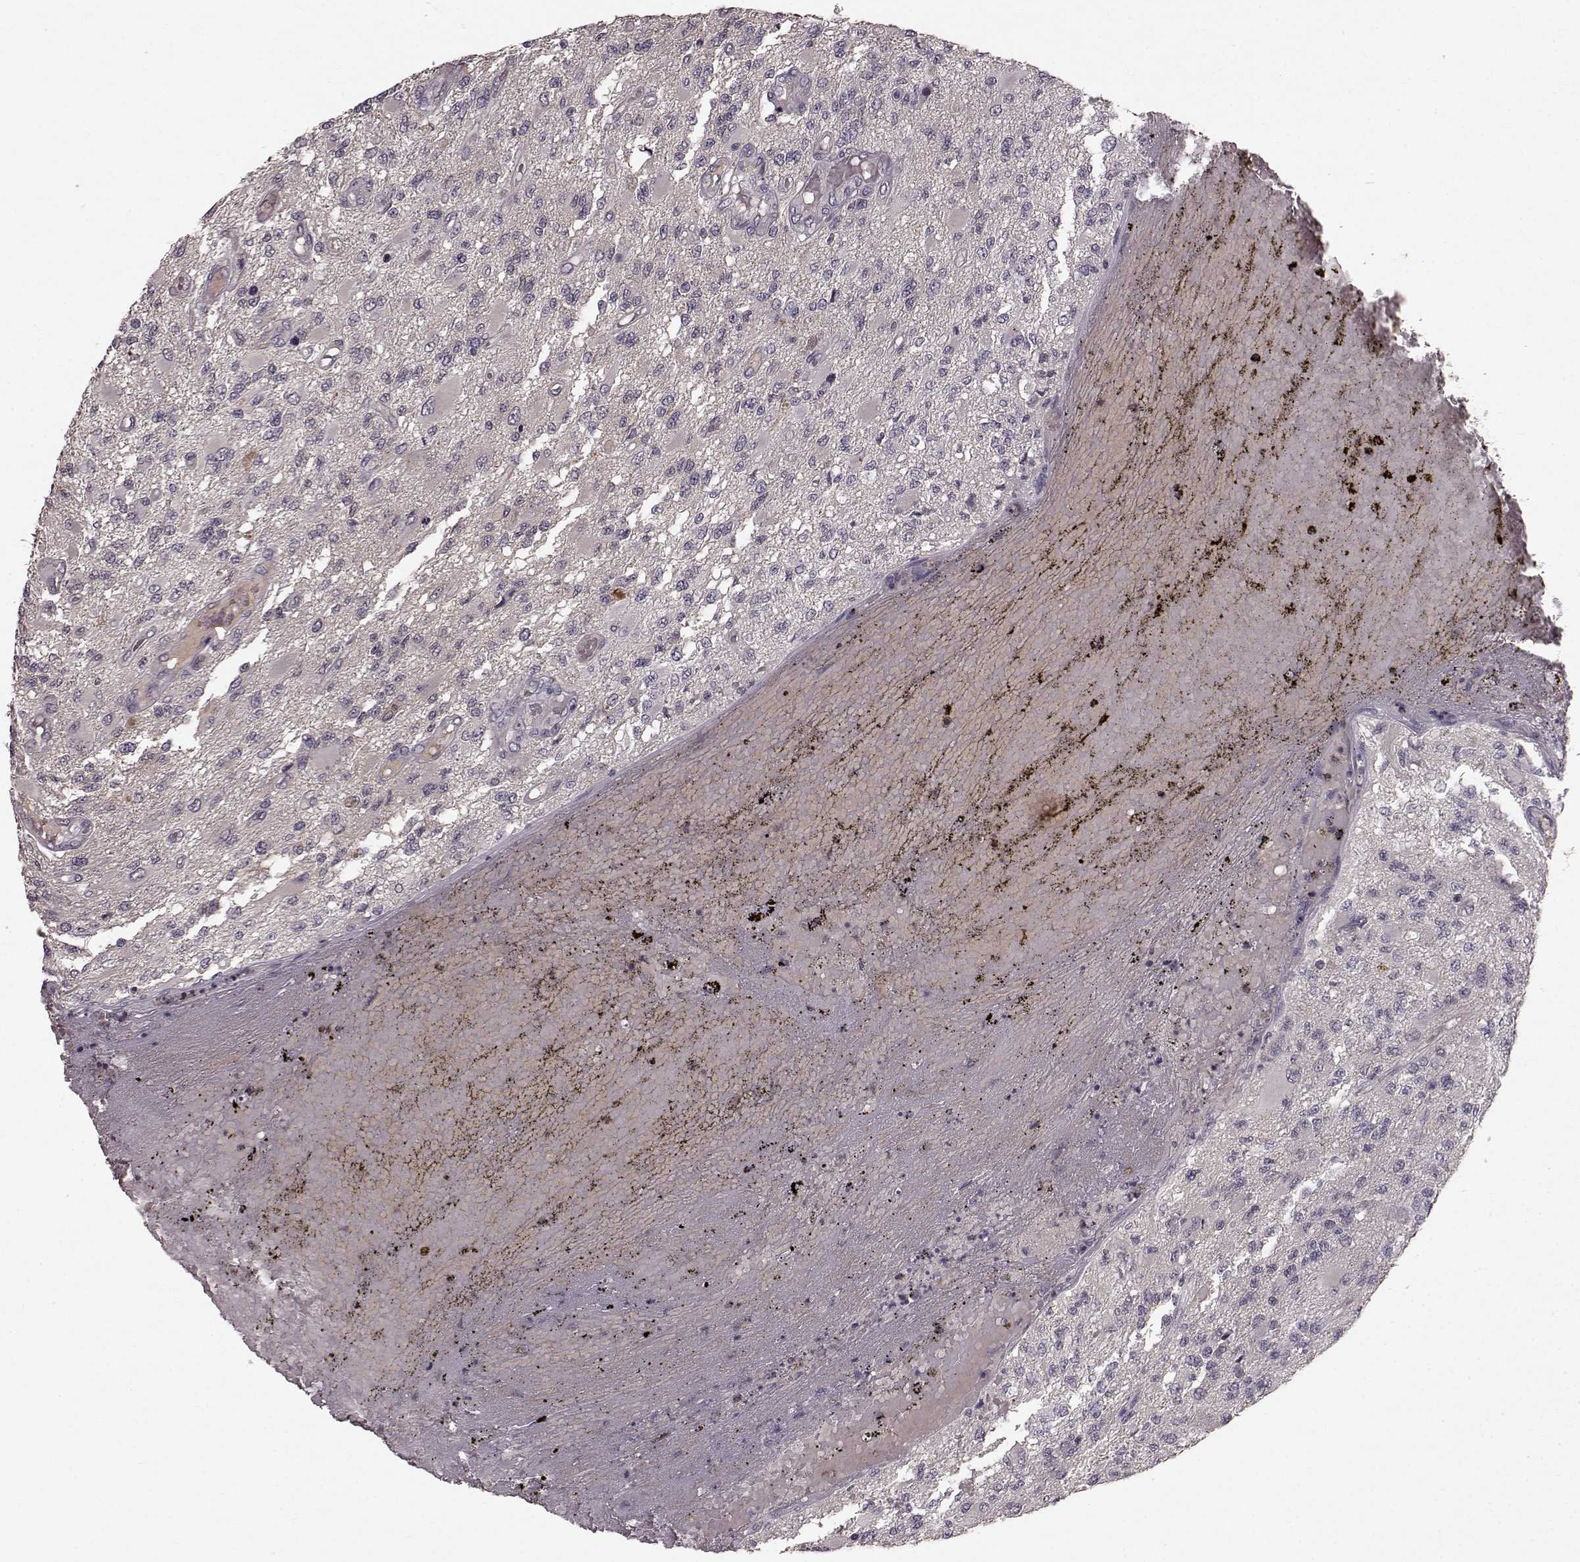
{"staining": {"intensity": "negative", "quantity": "none", "location": "none"}, "tissue": "glioma", "cell_type": "Tumor cells", "image_type": "cancer", "snomed": [{"axis": "morphology", "description": "Glioma, malignant, High grade"}, {"axis": "topography", "description": "Brain"}], "caption": "Protein analysis of glioma shows no significant positivity in tumor cells.", "gene": "SLC22A18", "patient": {"sex": "female", "age": 63}}